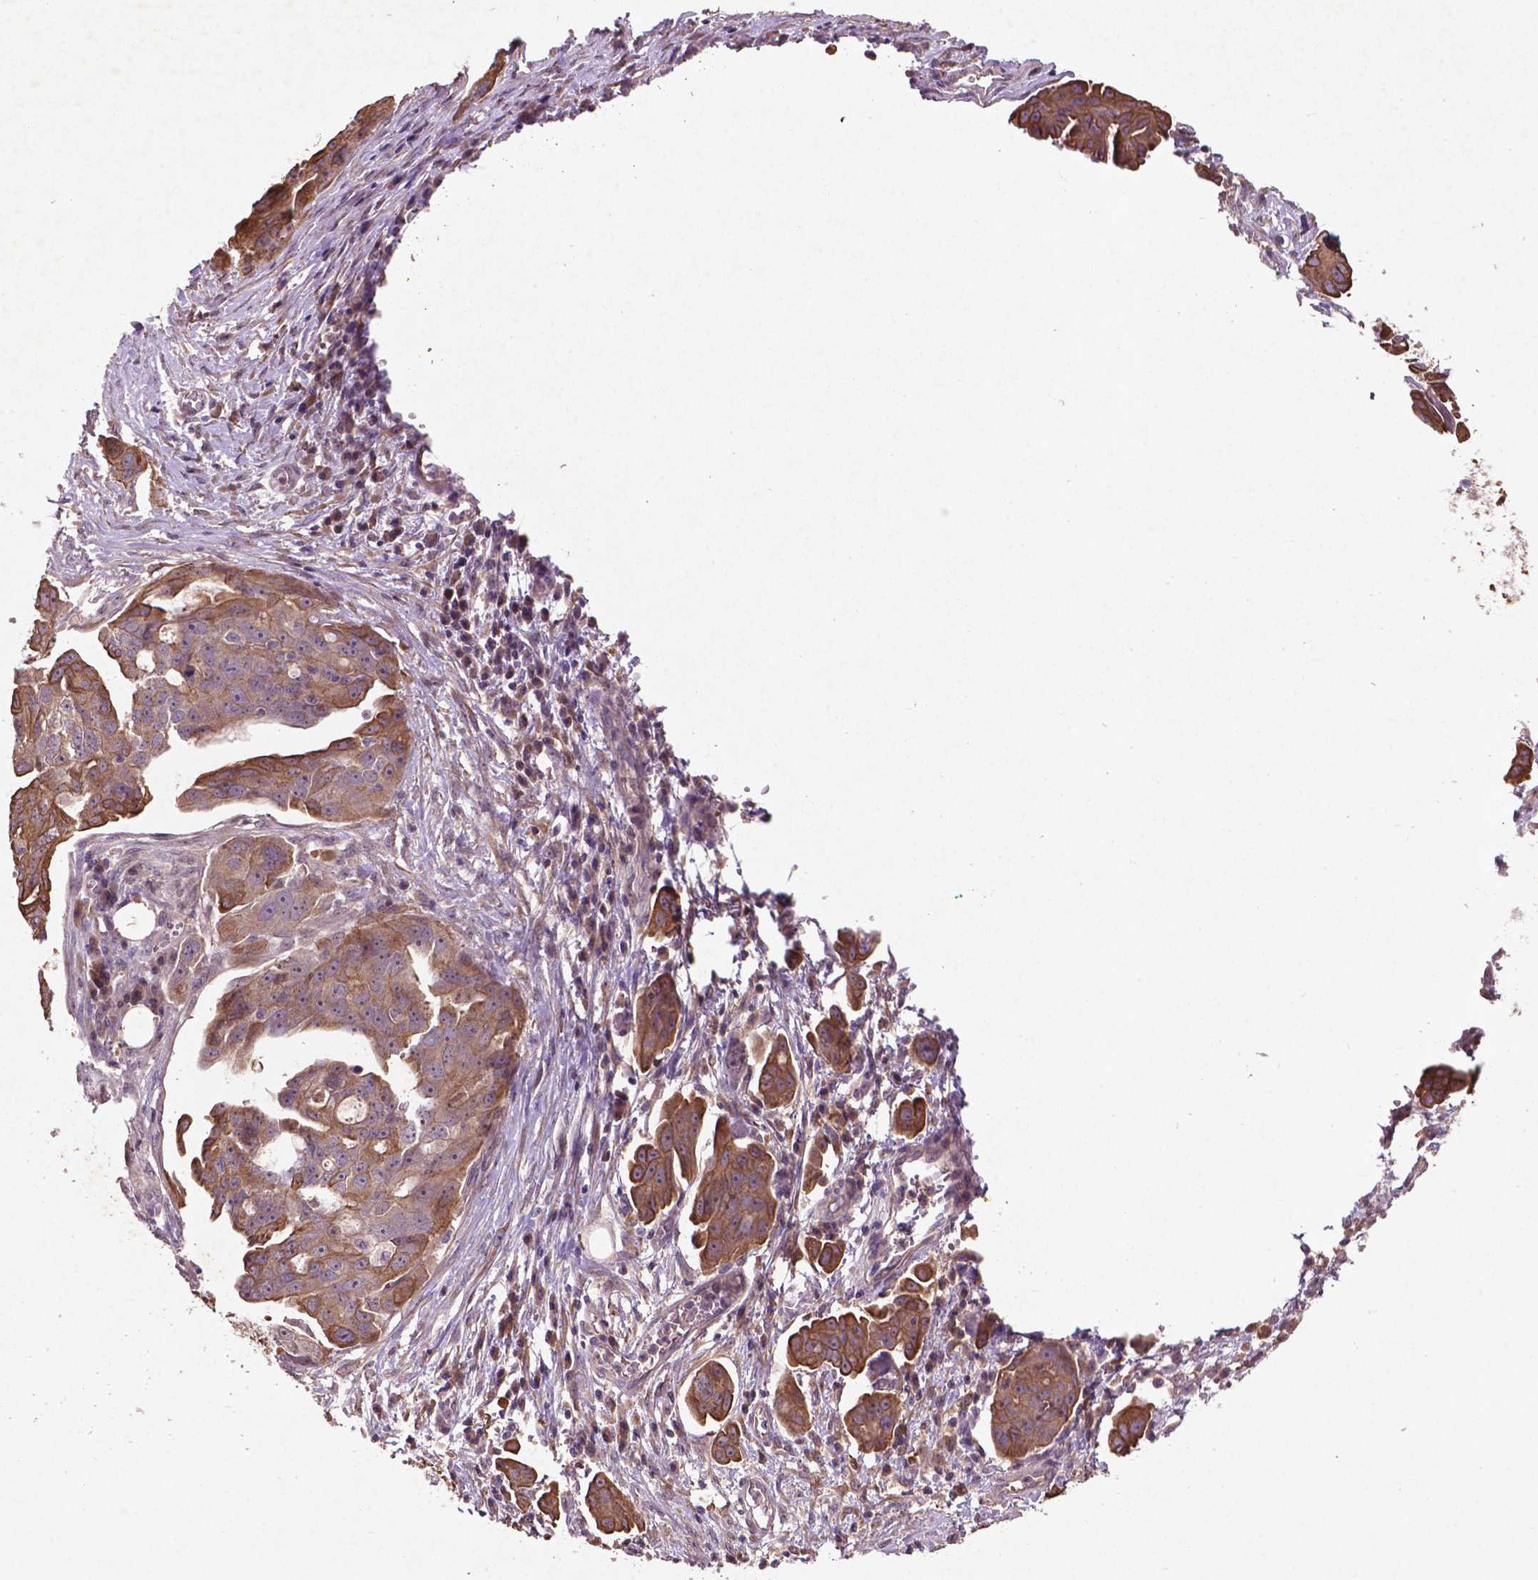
{"staining": {"intensity": "strong", "quantity": ">75%", "location": "cytoplasmic/membranous"}, "tissue": "ovarian cancer", "cell_type": "Tumor cells", "image_type": "cancer", "snomed": [{"axis": "morphology", "description": "Carcinoma, endometroid"}, {"axis": "topography", "description": "Ovary"}], "caption": "Ovarian endometroid carcinoma tissue exhibits strong cytoplasmic/membranous positivity in about >75% of tumor cells", "gene": "COQ2", "patient": {"sex": "female", "age": 70}}